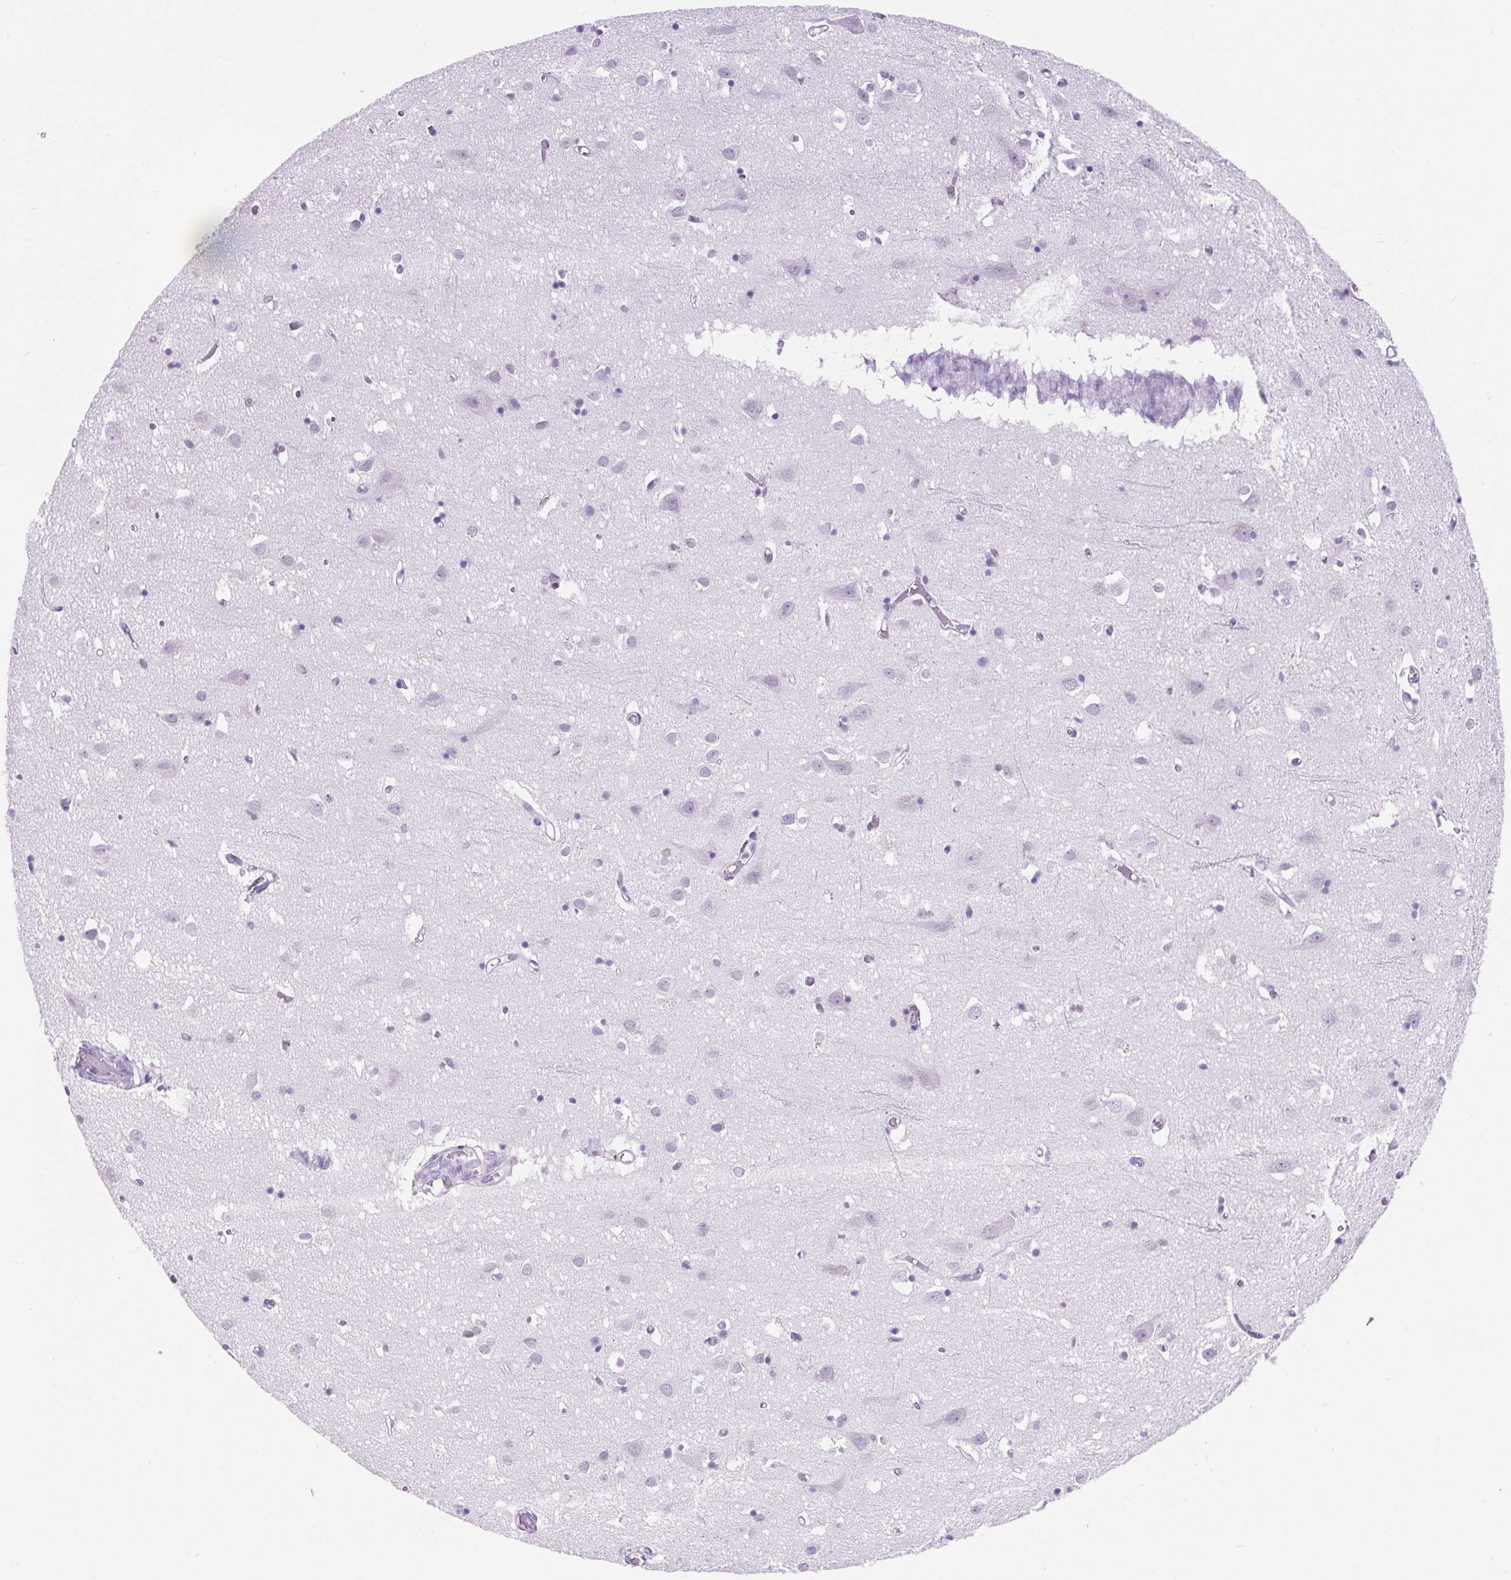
{"staining": {"intensity": "negative", "quantity": "none", "location": "none"}, "tissue": "cerebral cortex", "cell_type": "Endothelial cells", "image_type": "normal", "snomed": [{"axis": "morphology", "description": "Normal tissue, NOS"}, {"axis": "topography", "description": "Cerebral cortex"}], "caption": "The image displays no significant expression in endothelial cells of cerebral cortex.", "gene": "VPREB1", "patient": {"sex": "male", "age": 70}}